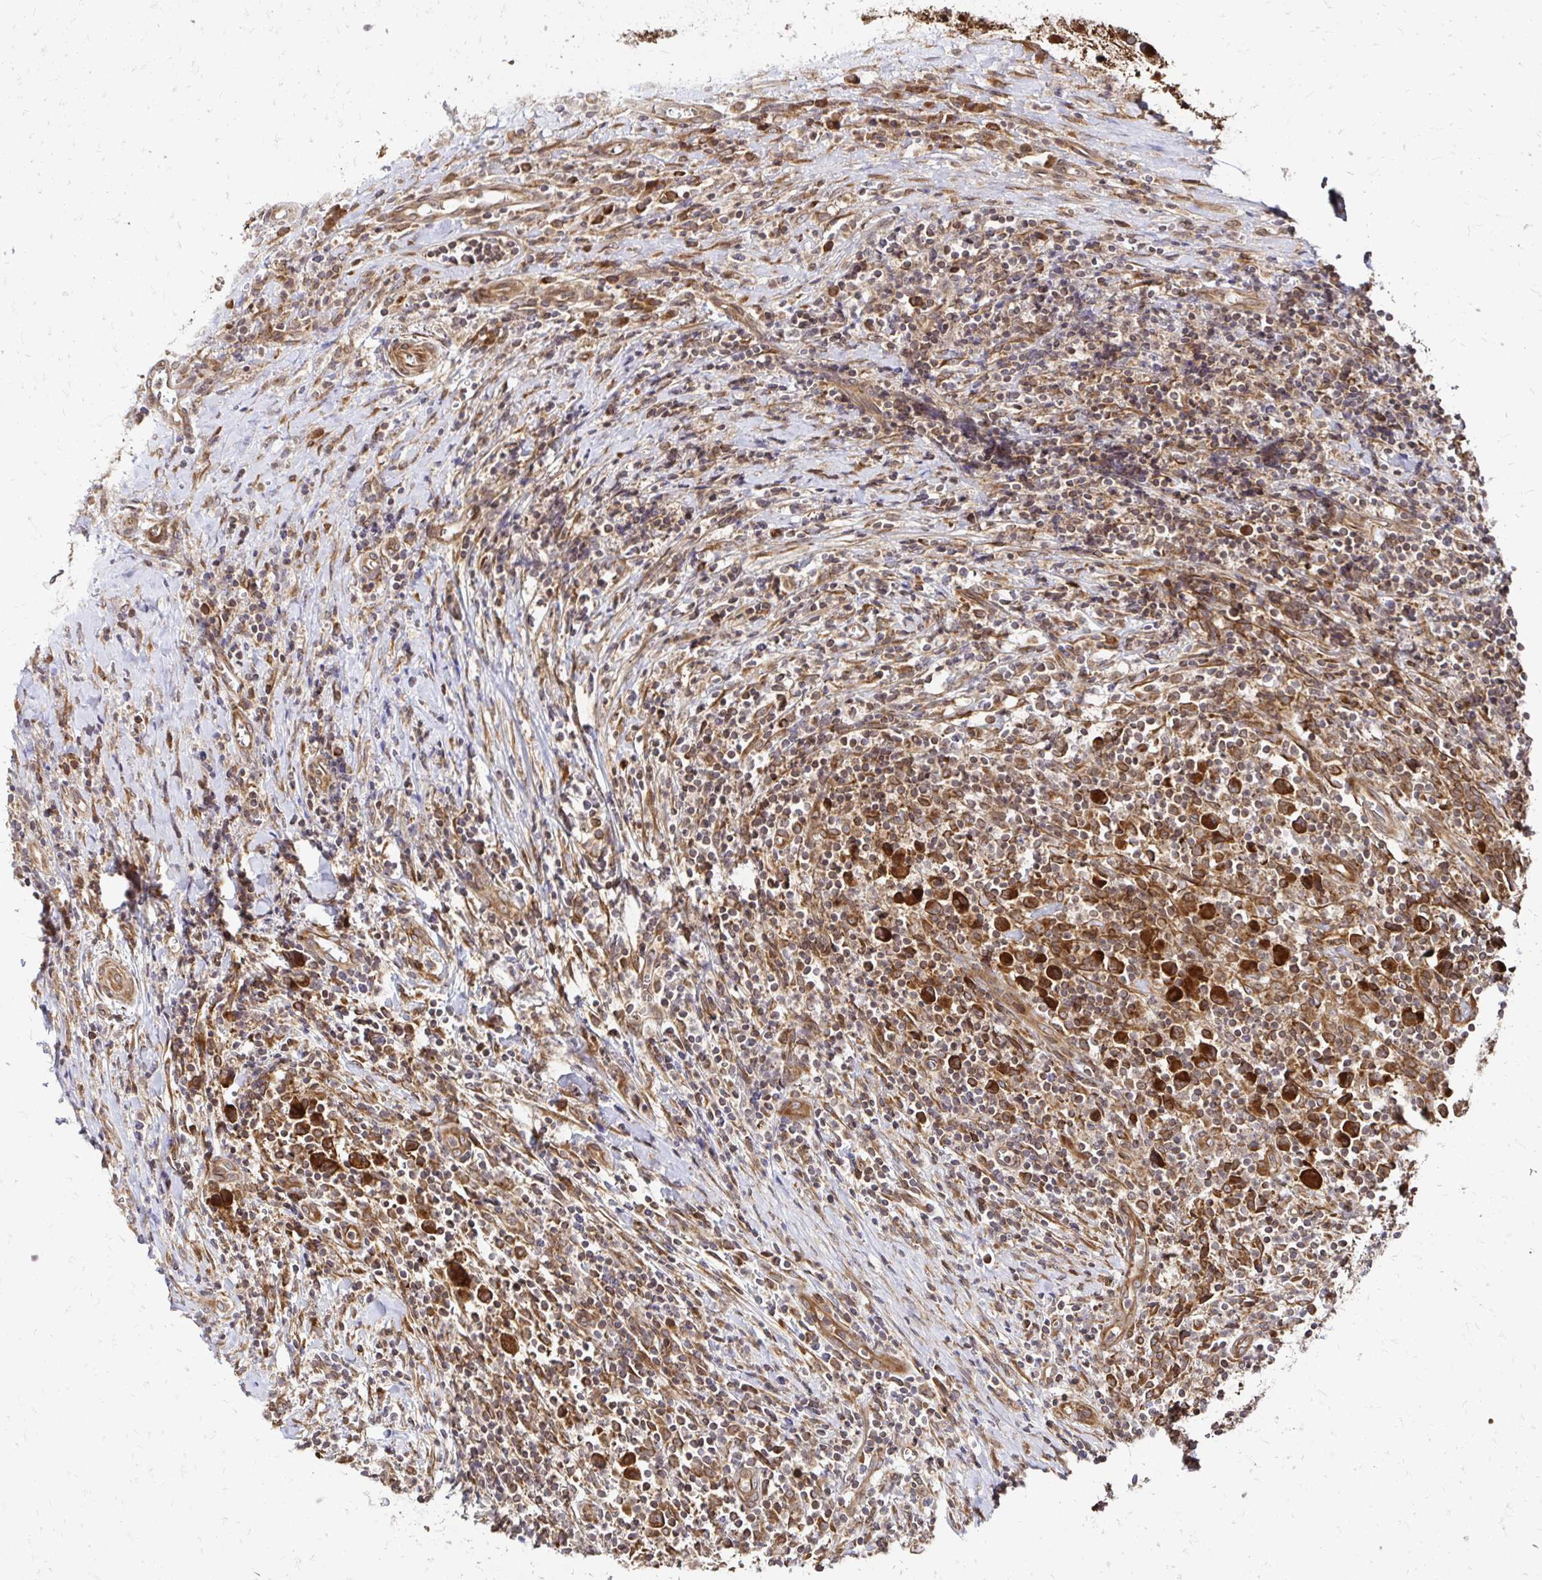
{"staining": {"intensity": "strong", "quantity": ">75%", "location": "cytoplasmic/membranous"}, "tissue": "lymphoma", "cell_type": "Tumor cells", "image_type": "cancer", "snomed": [{"axis": "morphology", "description": "Hodgkin's disease, NOS"}, {"axis": "topography", "description": "Thymus, NOS"}], "caption": "Strong cytoplasmic/membranous positivity for a protein is present in about >75% of tumor cells of Hodgkin's disease using immunohistochemistry (IHC).", "gene": "ZW10", "patient": {"sex": "female", "age": 17}}